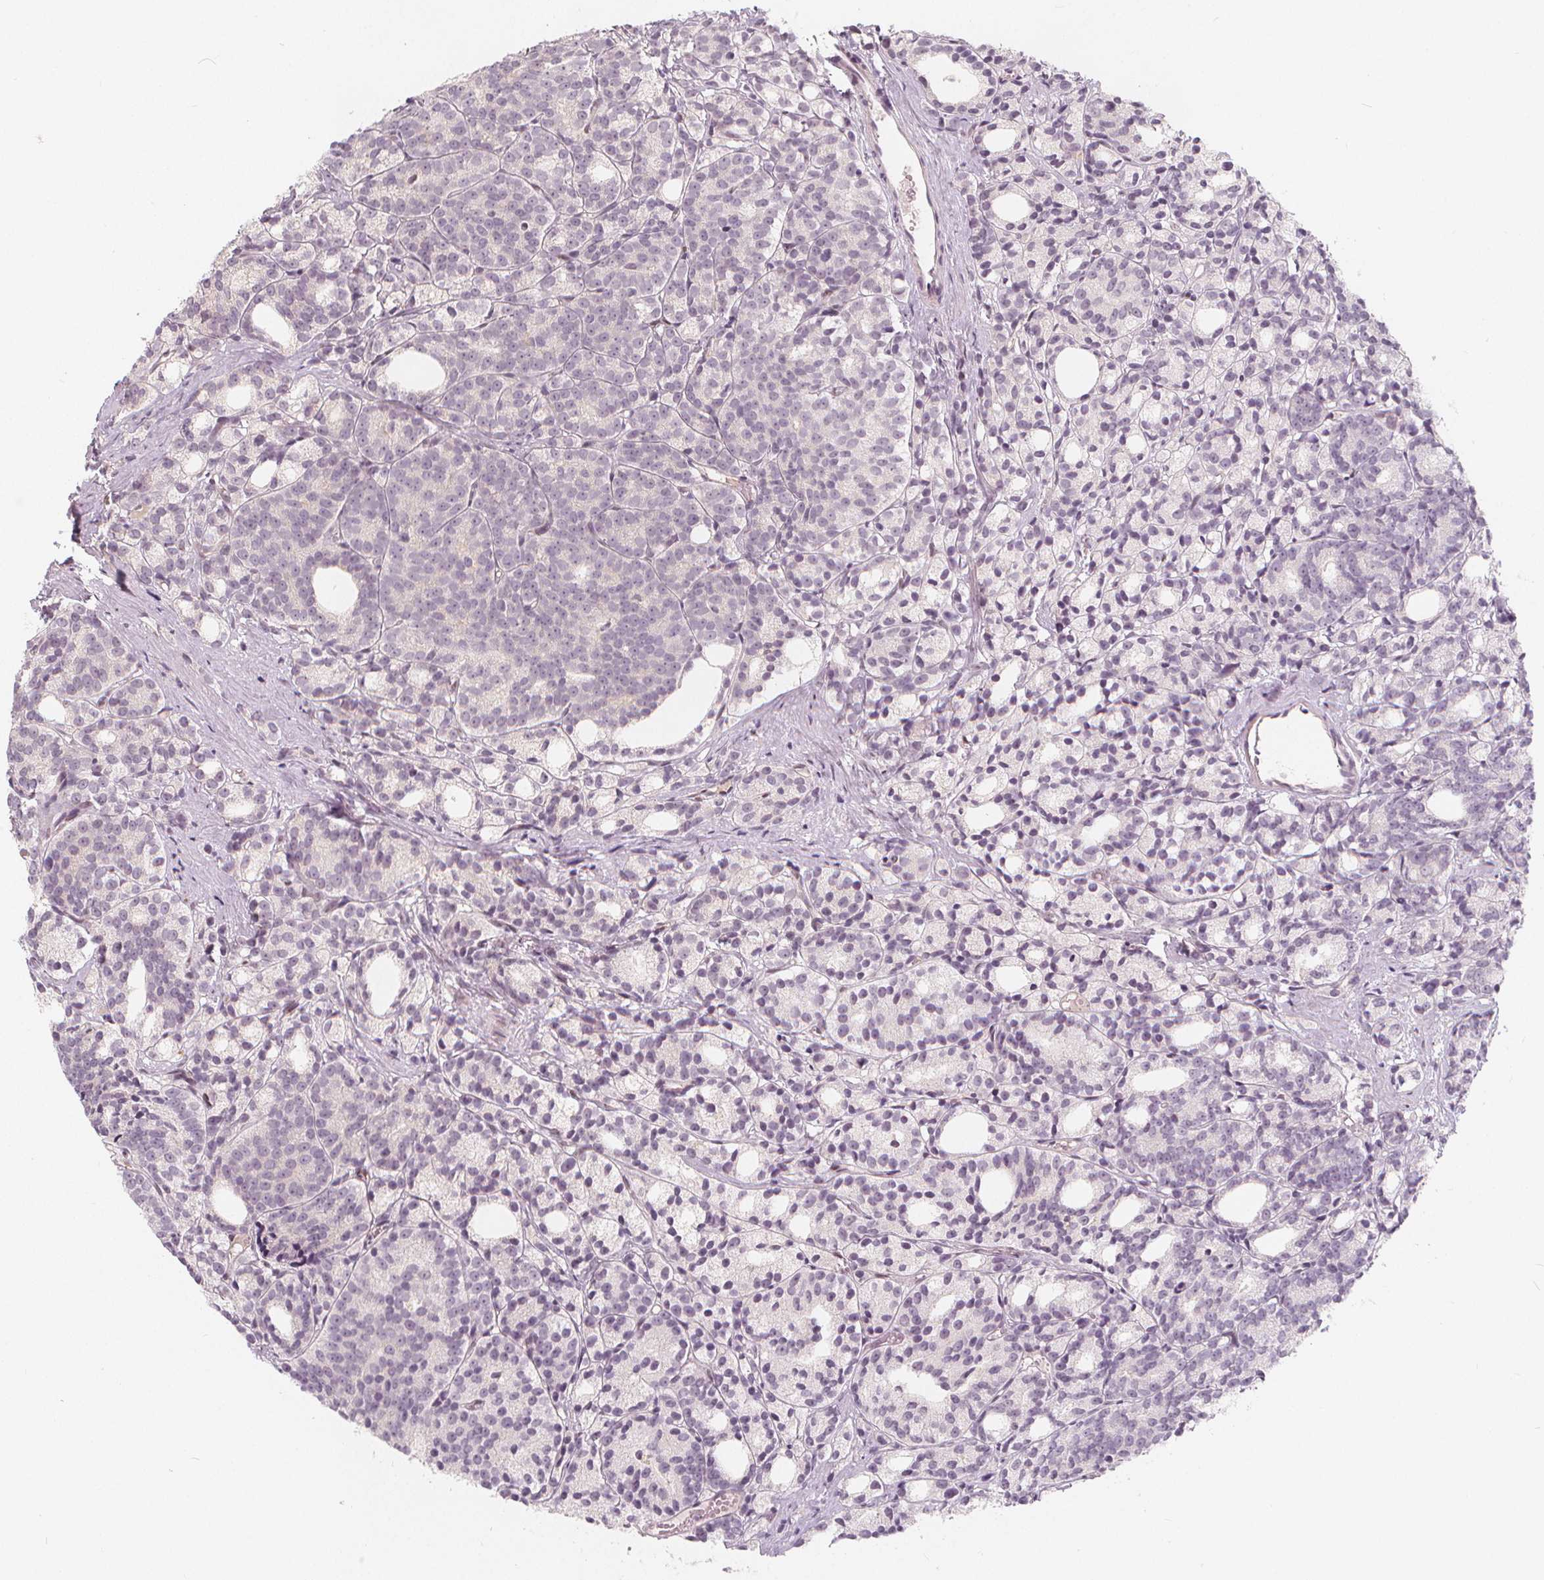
{"staining": {"intensity": "weak", "quantity": "<25%", "location": "cytoplasmic/membranous"}, "tissue": "prostate cancer", "cell_type": "Tumor cells", "image_type": "cancer", "snomed": [{"axis": "morphology", "description": "Adenocarcinoma, High grade"}, {"axis": "topography", "description": "Prostate"}], "caption": "Protein analysis of prostate high-grade adenocarcinoma shows no significant expression in tumor cells.", "gene": "DRC3", "patient": {"sex": "male", "age": 53}}